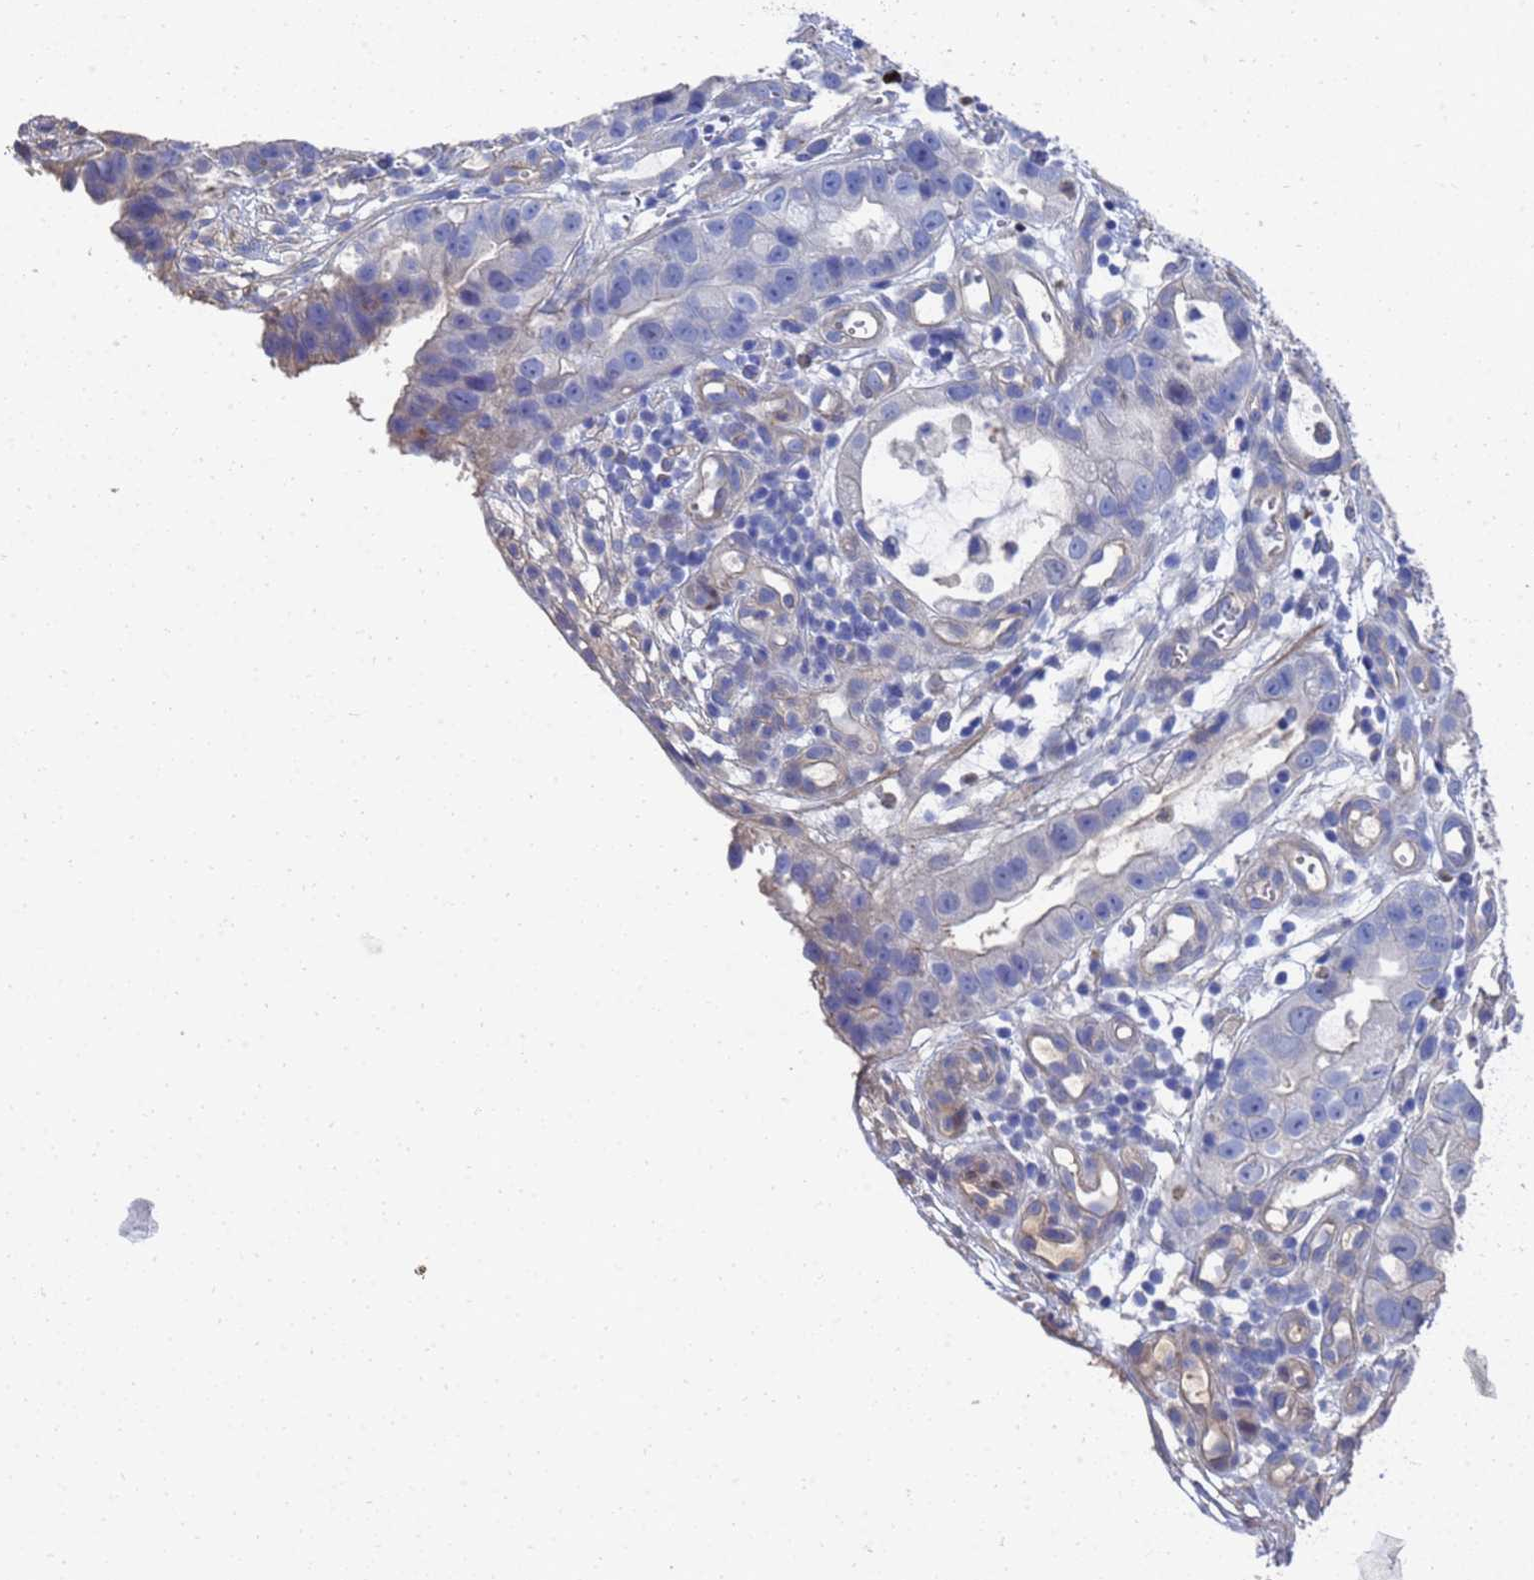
{"staining": {"intensity": "weak", "quantity": "<25%", "location": "cytoplasmic/membranous"}, "tissue": "stomach cancer", "cell_type": "Tumor cells", "image_type": "cancer", "snomed": [{"axis": "morphology", "description": "Adenocarcinoma, NOS"}, {"axis": "topography", "description": "Stomach"}], "caption": "High magnification brightfield microscopy of stomach cancer (adenocarcinoma) stained with DAB (3,3'-diaminobenzidine) (brown) and counterstained with hematoxylin (blue): tumor cells show no significant positivity.", "gene": "LBX2", "patient": {"sex": "male", "age": 55}}